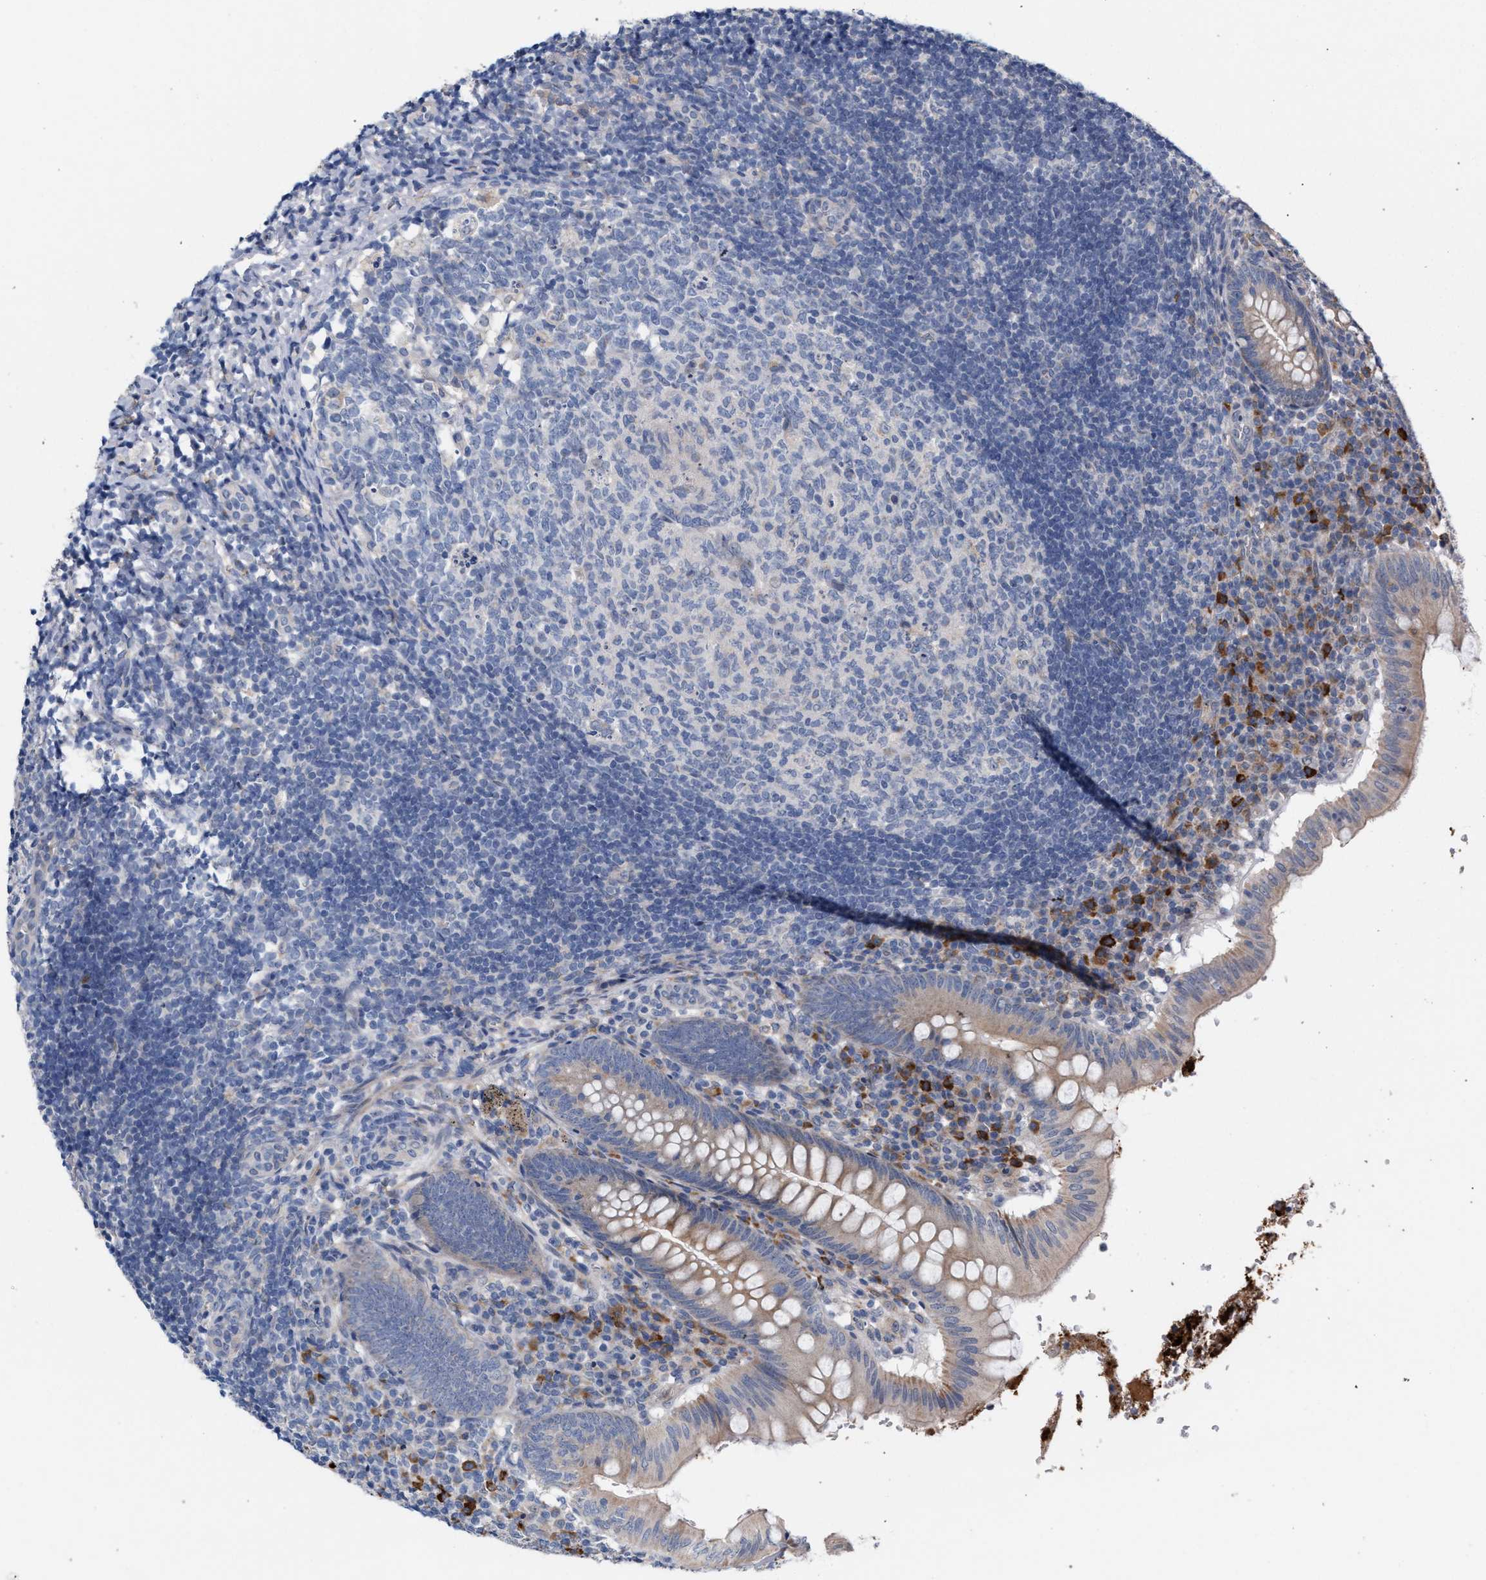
{"staining": {"intensity": "weak", "quantity": ">75%", "location": "cytoplasmic/membranous"}, "tissue": "appendix", "cell_type": "Glandular cells", "image_type": "normal", "snomed": [{"axis": "morphology", "description": "Normal tissue, NOS"}, {"axis": "topography", "description": "Appendix"}], "caption": "Immunohistochemical staining of unremarkable human appendix reveals weak cytoplasmic/membranous protein expression in approximately >75% of glandular cells.", "gene": "RNF135", "patient": {"sex": "male", "age": 8}}